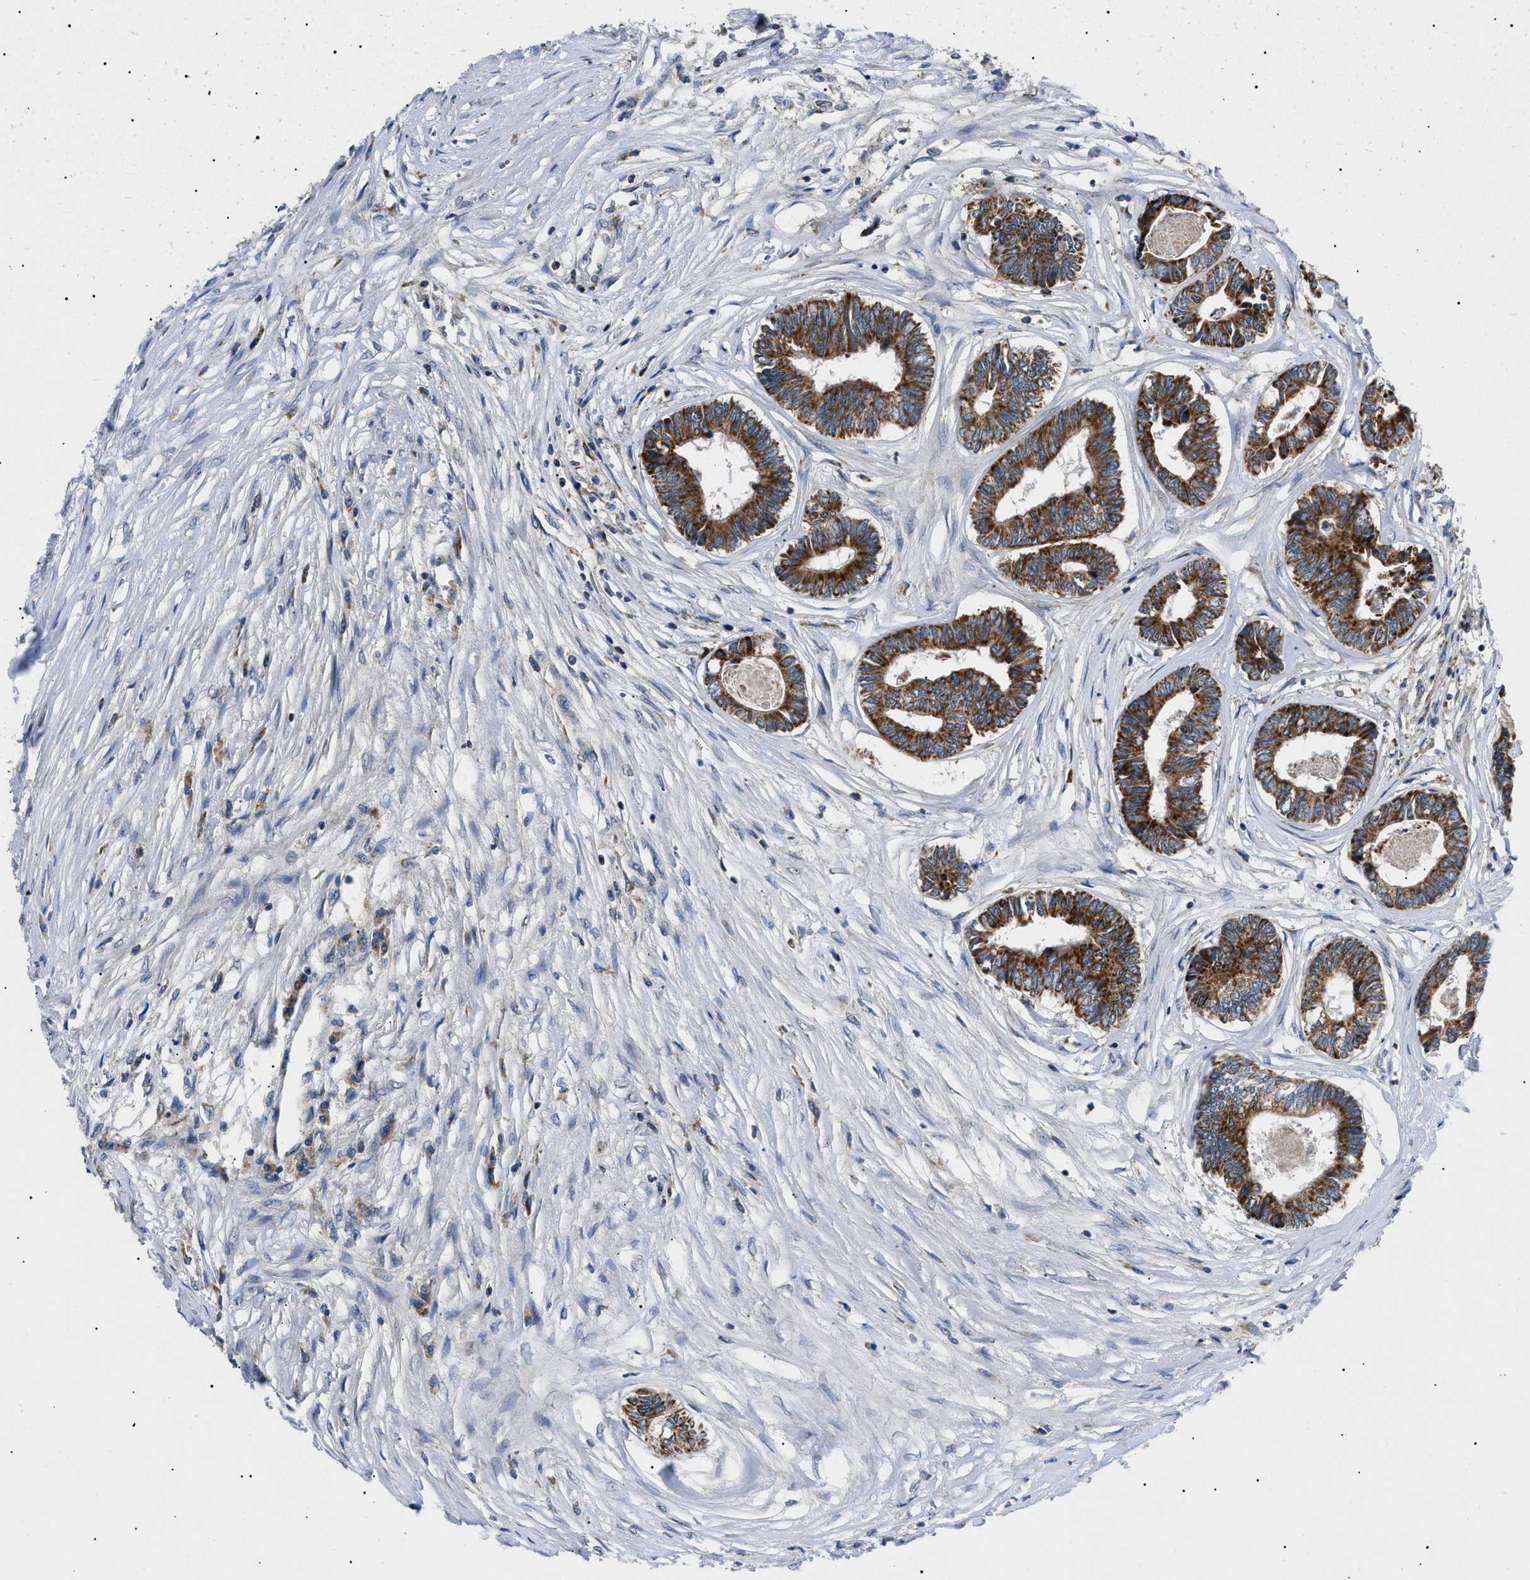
{"staining": {"intensity": "strong", "quantity": ">75%", "location": "cytoplasmic/membranous"}, "tissue": "colorectal cancer", "cell_type": "Tumor cells", "image_type": "cancer", "snomed": [{"axis": "morphology", "description": "Adenocarcinoma, NOS"}, {"axis": "topography", "description": "Rectum"}], "caption": "Brown immunohistochemical staining in colorectal adenocarcinoma demonstrates strong cytoplasmic/membranous expression in approximately >75% of tumor cells.", "gene": "TOMM6", "patient": {"sex": "male", "age": 63}}